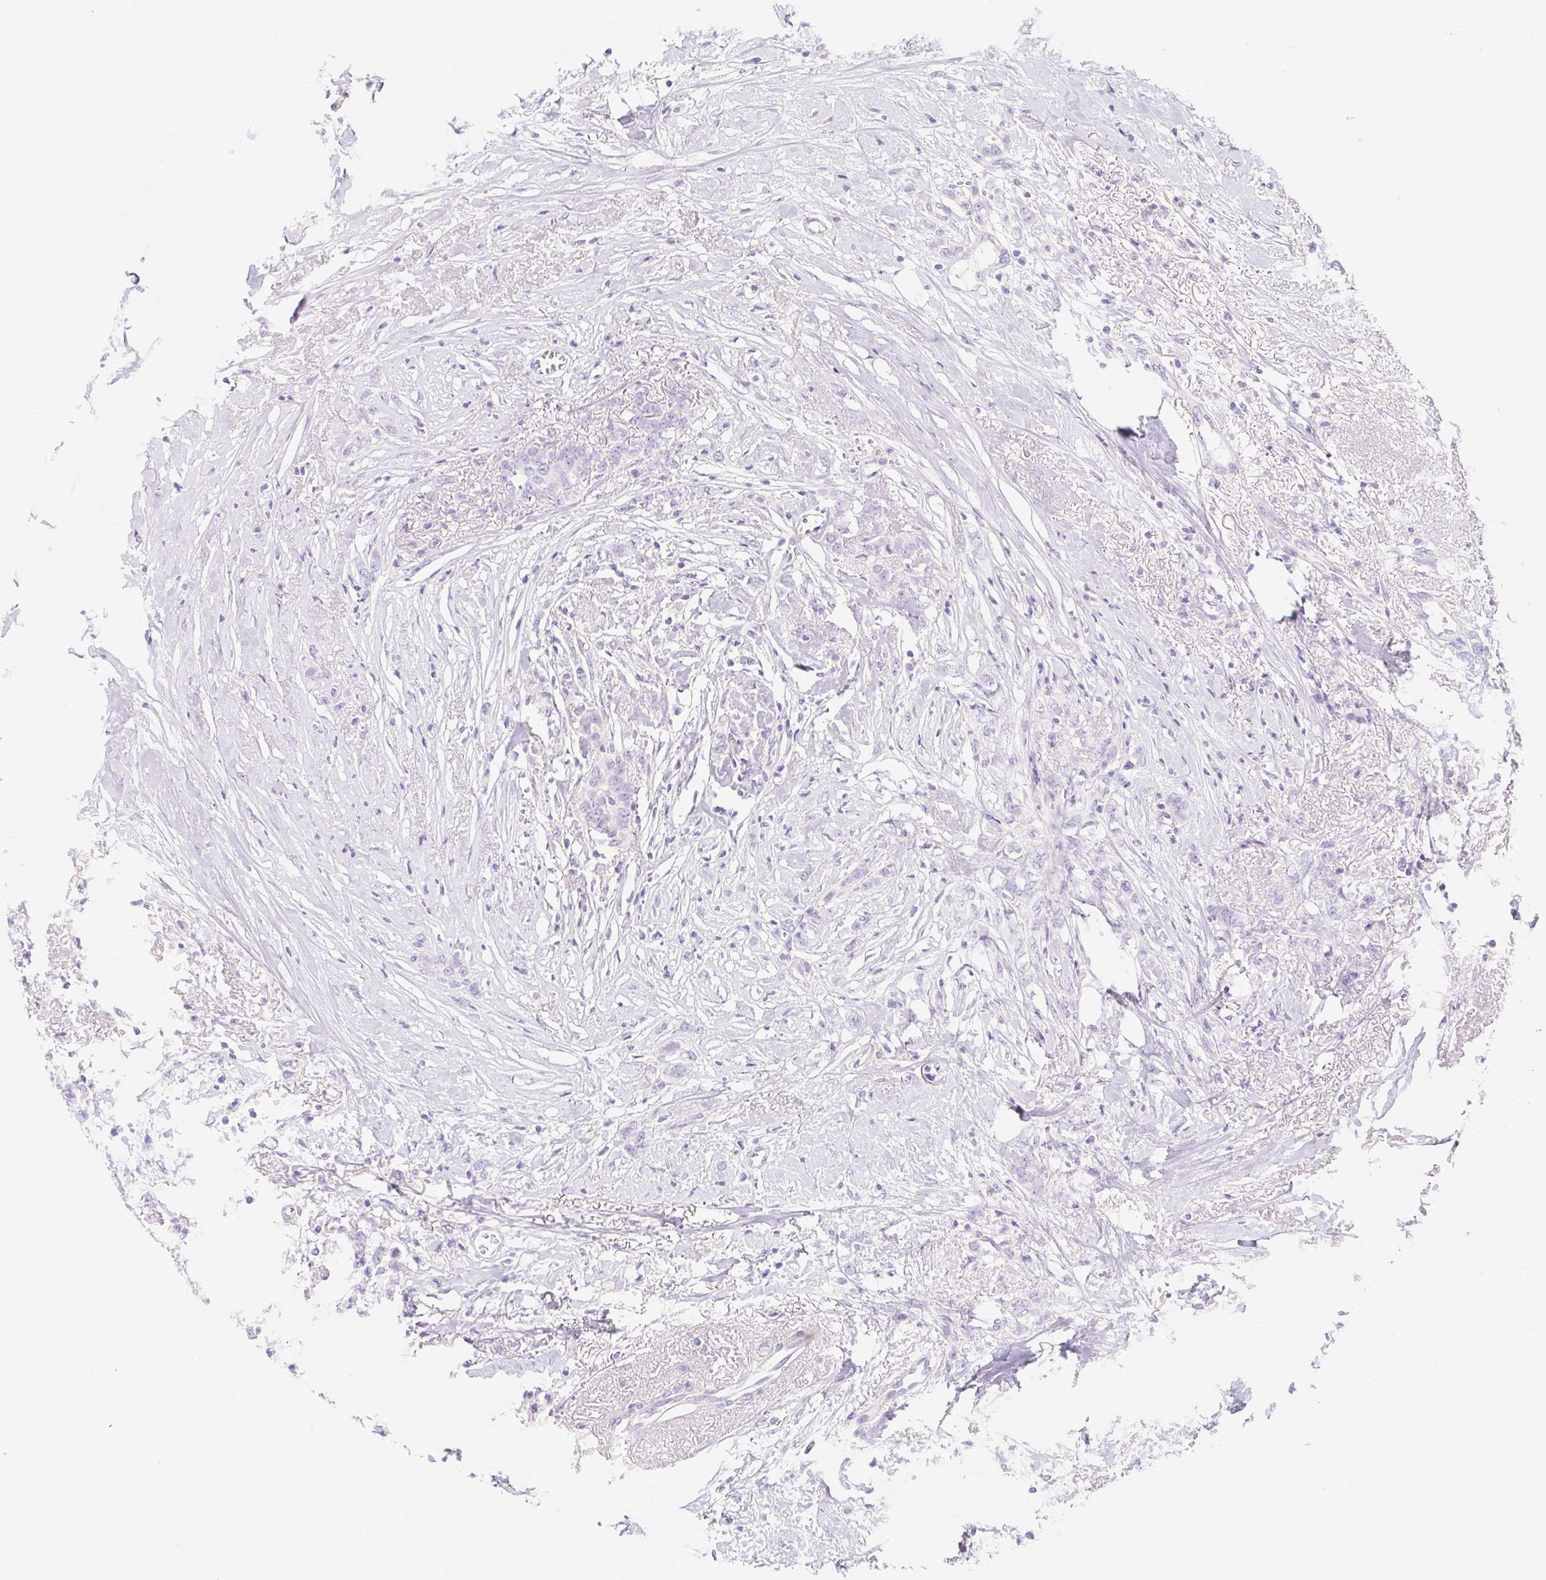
{"staining": {"intensity": "negative", "quantity": "none", "location": "none"}, "tissue": "breast cancer", "cell_type": "Tumor cells", "image_type": "cancer", "snomed": [{"axis": "morphology", "description": "Lobular carcinoma"}, {"axis": "topography", "description": "Breast"}], "caption": "This image is of breast cancer (lobular carcinoma) stained with immunohistochemistry to label a protein in brown with the nuclei are counter-stained blue. There is no expression in tumor cells.", "gene": "SLC28A1", "patient": {"sex": "female", "age": 91}}